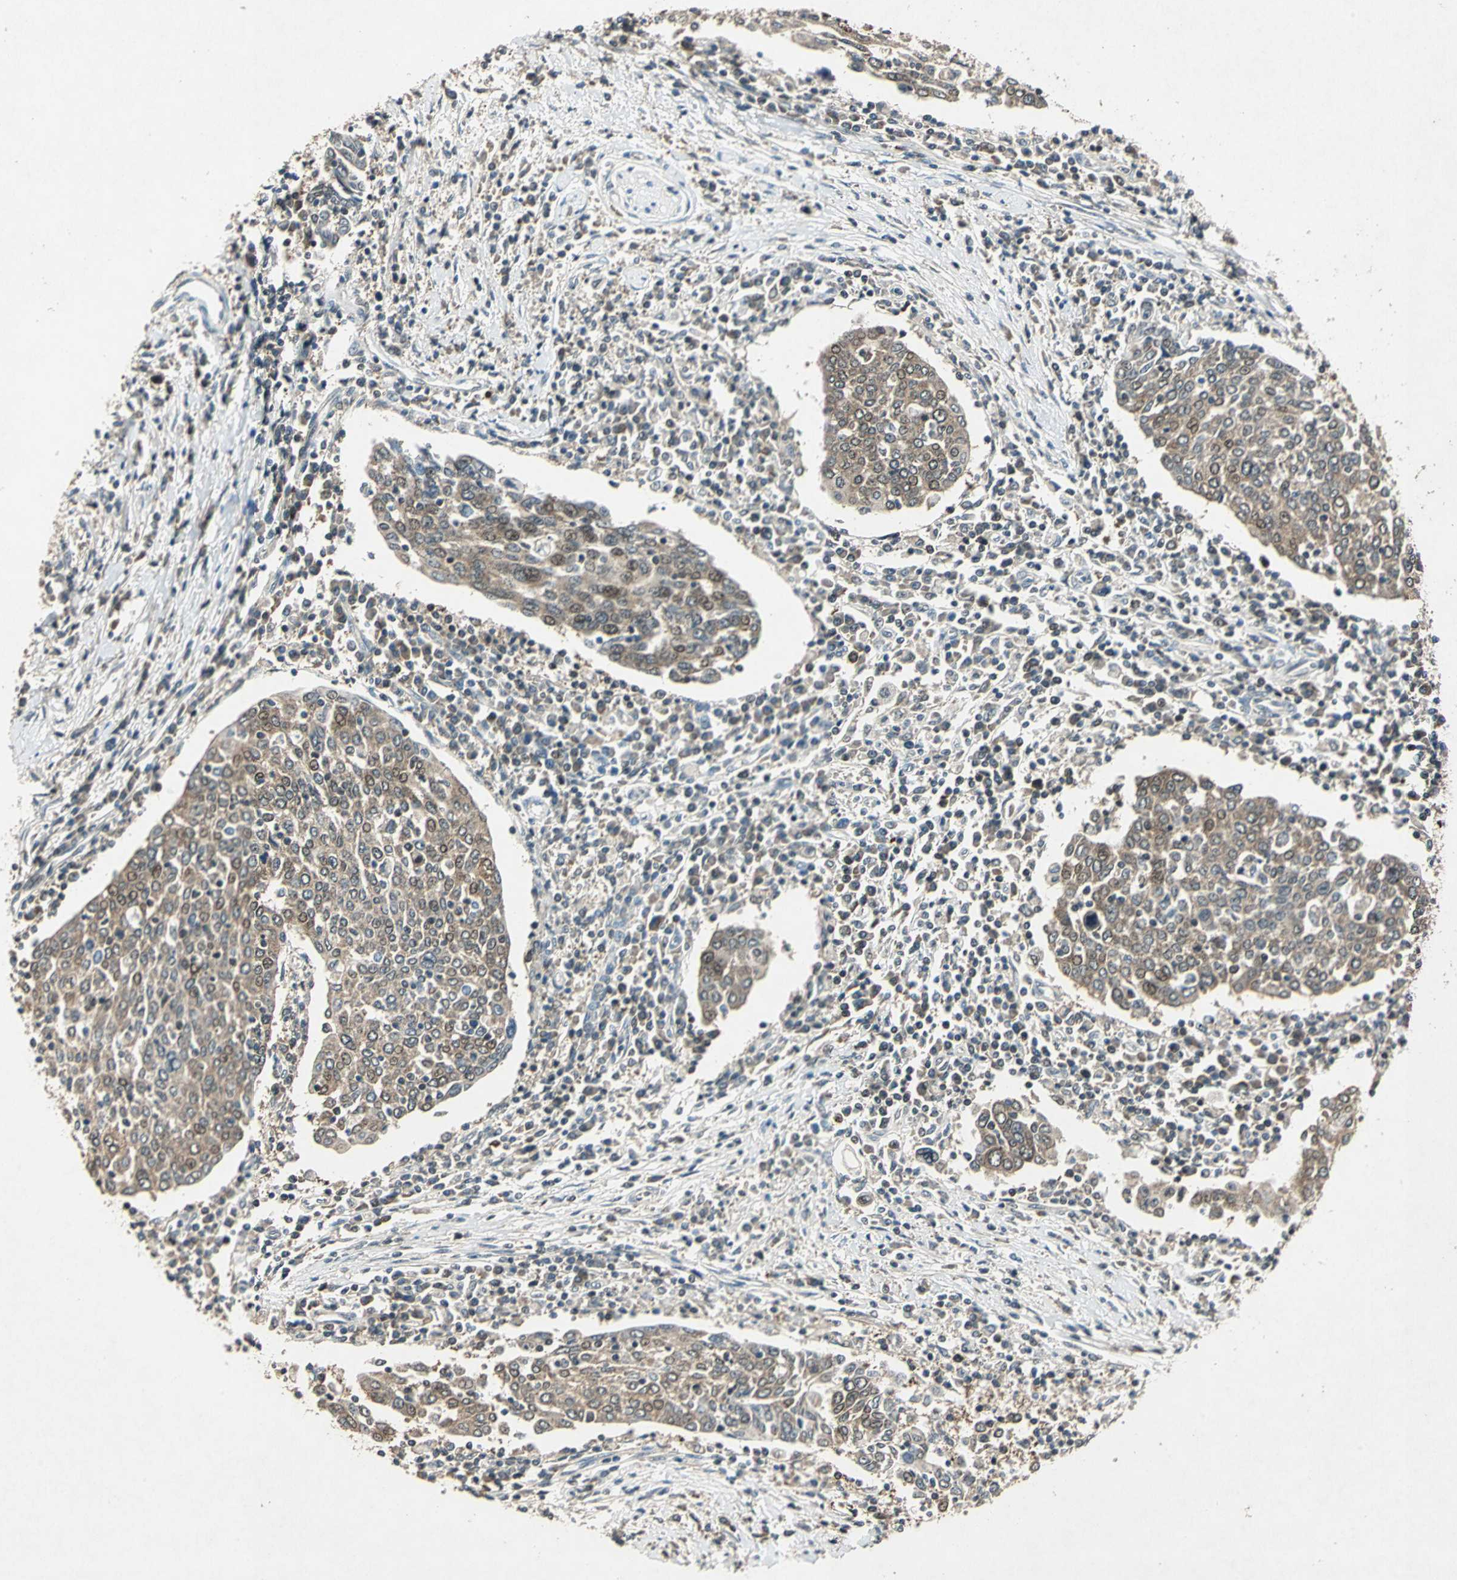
{"staining": {"intensity": "weak", "quantity": ">75%", "location": "cytoplasmic/membranous,nuclear"}, "tissue": "cervical cancer", "cell_type": "Tumor cells", "image_type": "cancer", "snomed": [{"axis": "morphology", "description": "Squamous cell carcinoma, NOS"}, {"axis": "topography", "description": "Cervix"}], "caption": "Squamous cell carcinoma (cervical) tissue shows weak cytoplasmic/membranous and nuclear expression in about >75% of tumor cells", "gene": "AHSA1", "patient": {"sex": "female", "age": 40}}